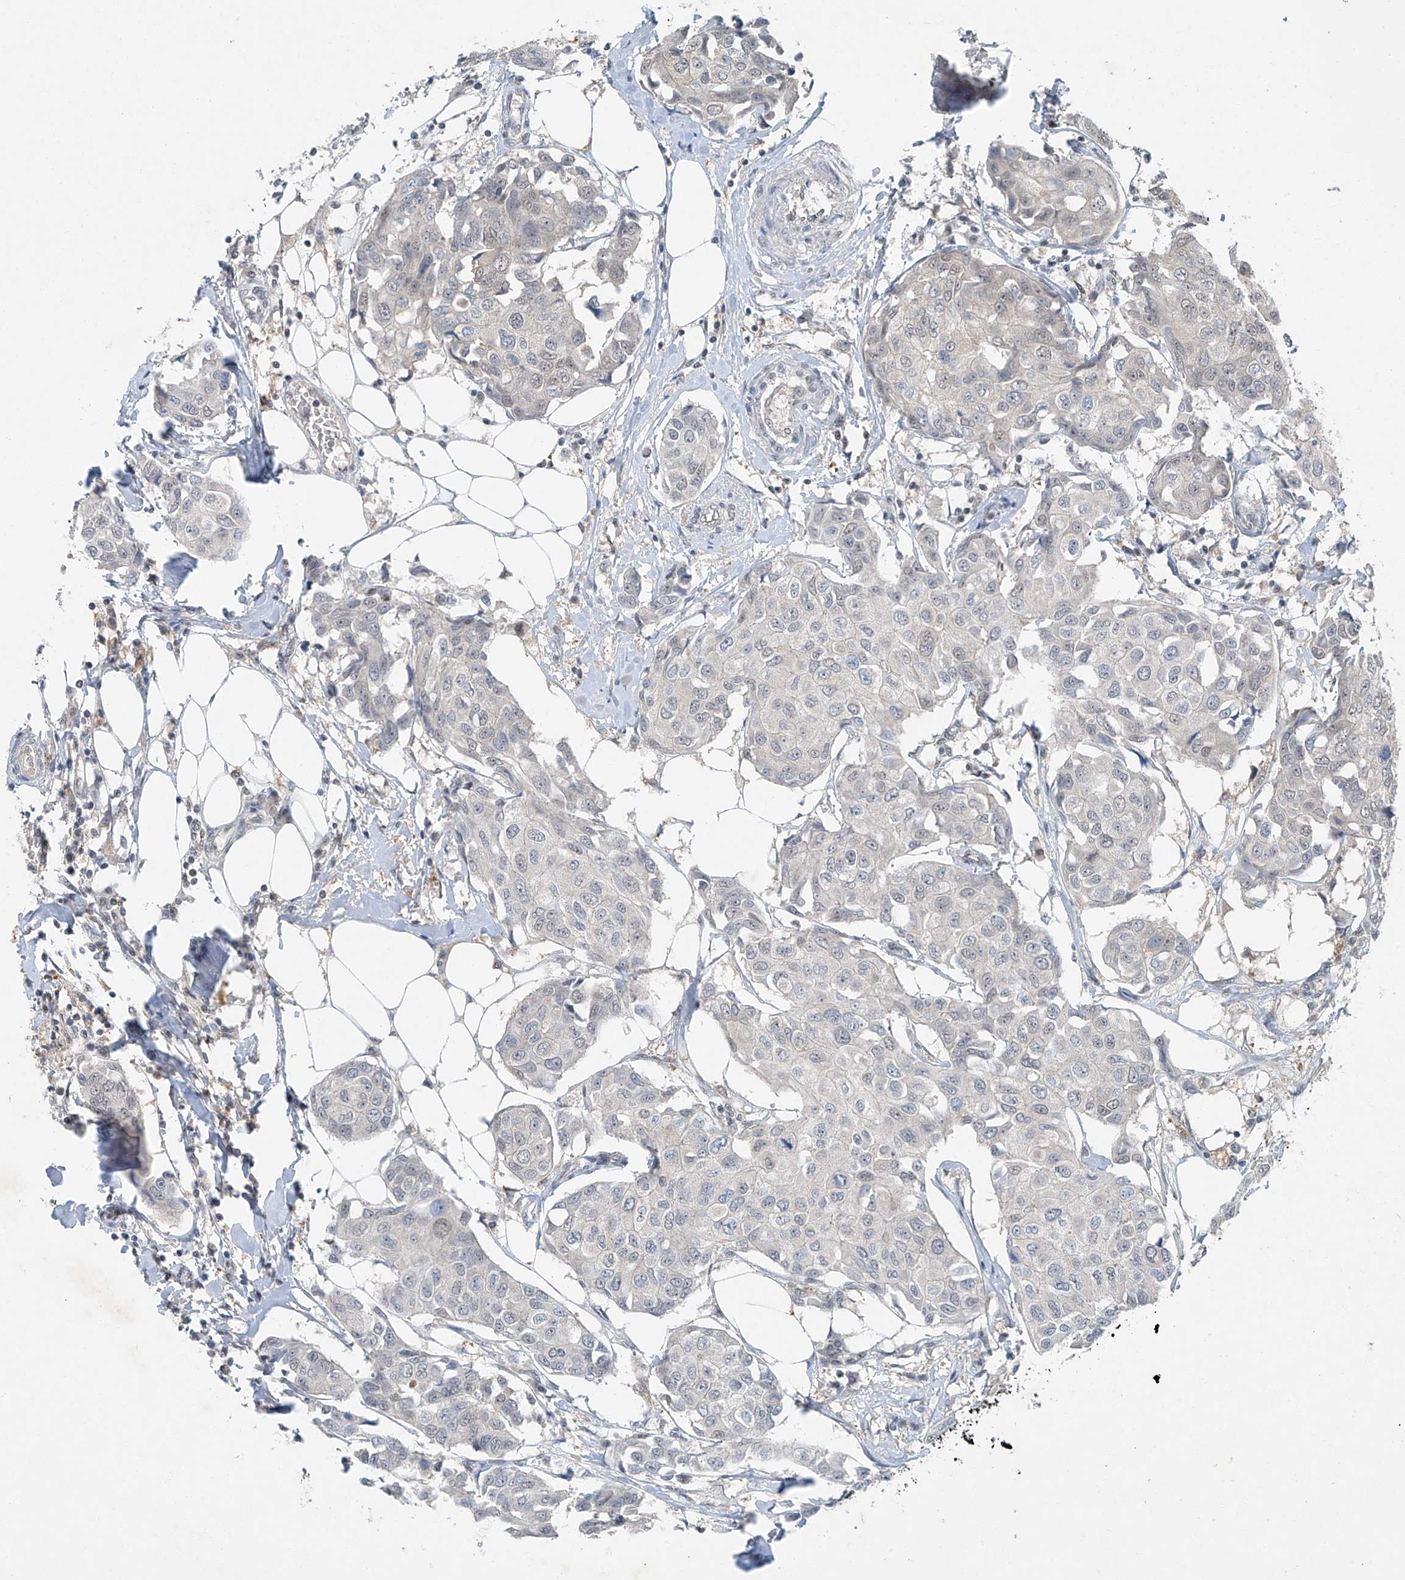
{"staining": {"intensity": "negative", "quantity": "none", "location": "none"}, "tissue": "breast cancer", "cell_type": "Tumor cells", "image_type": "cancer", "snomed": [{"axis": "morphology", "description": "Duct carcinoma"}, {"axis": "topography", "description": "Breast"}], "caption": "Immunohistochemical staining of breast cancer (infiltrating ductal carcinoma) displays no significant expression in tumor cells.", "gene": "TAF8", "patient": {"sex": "female", "age": 80}}